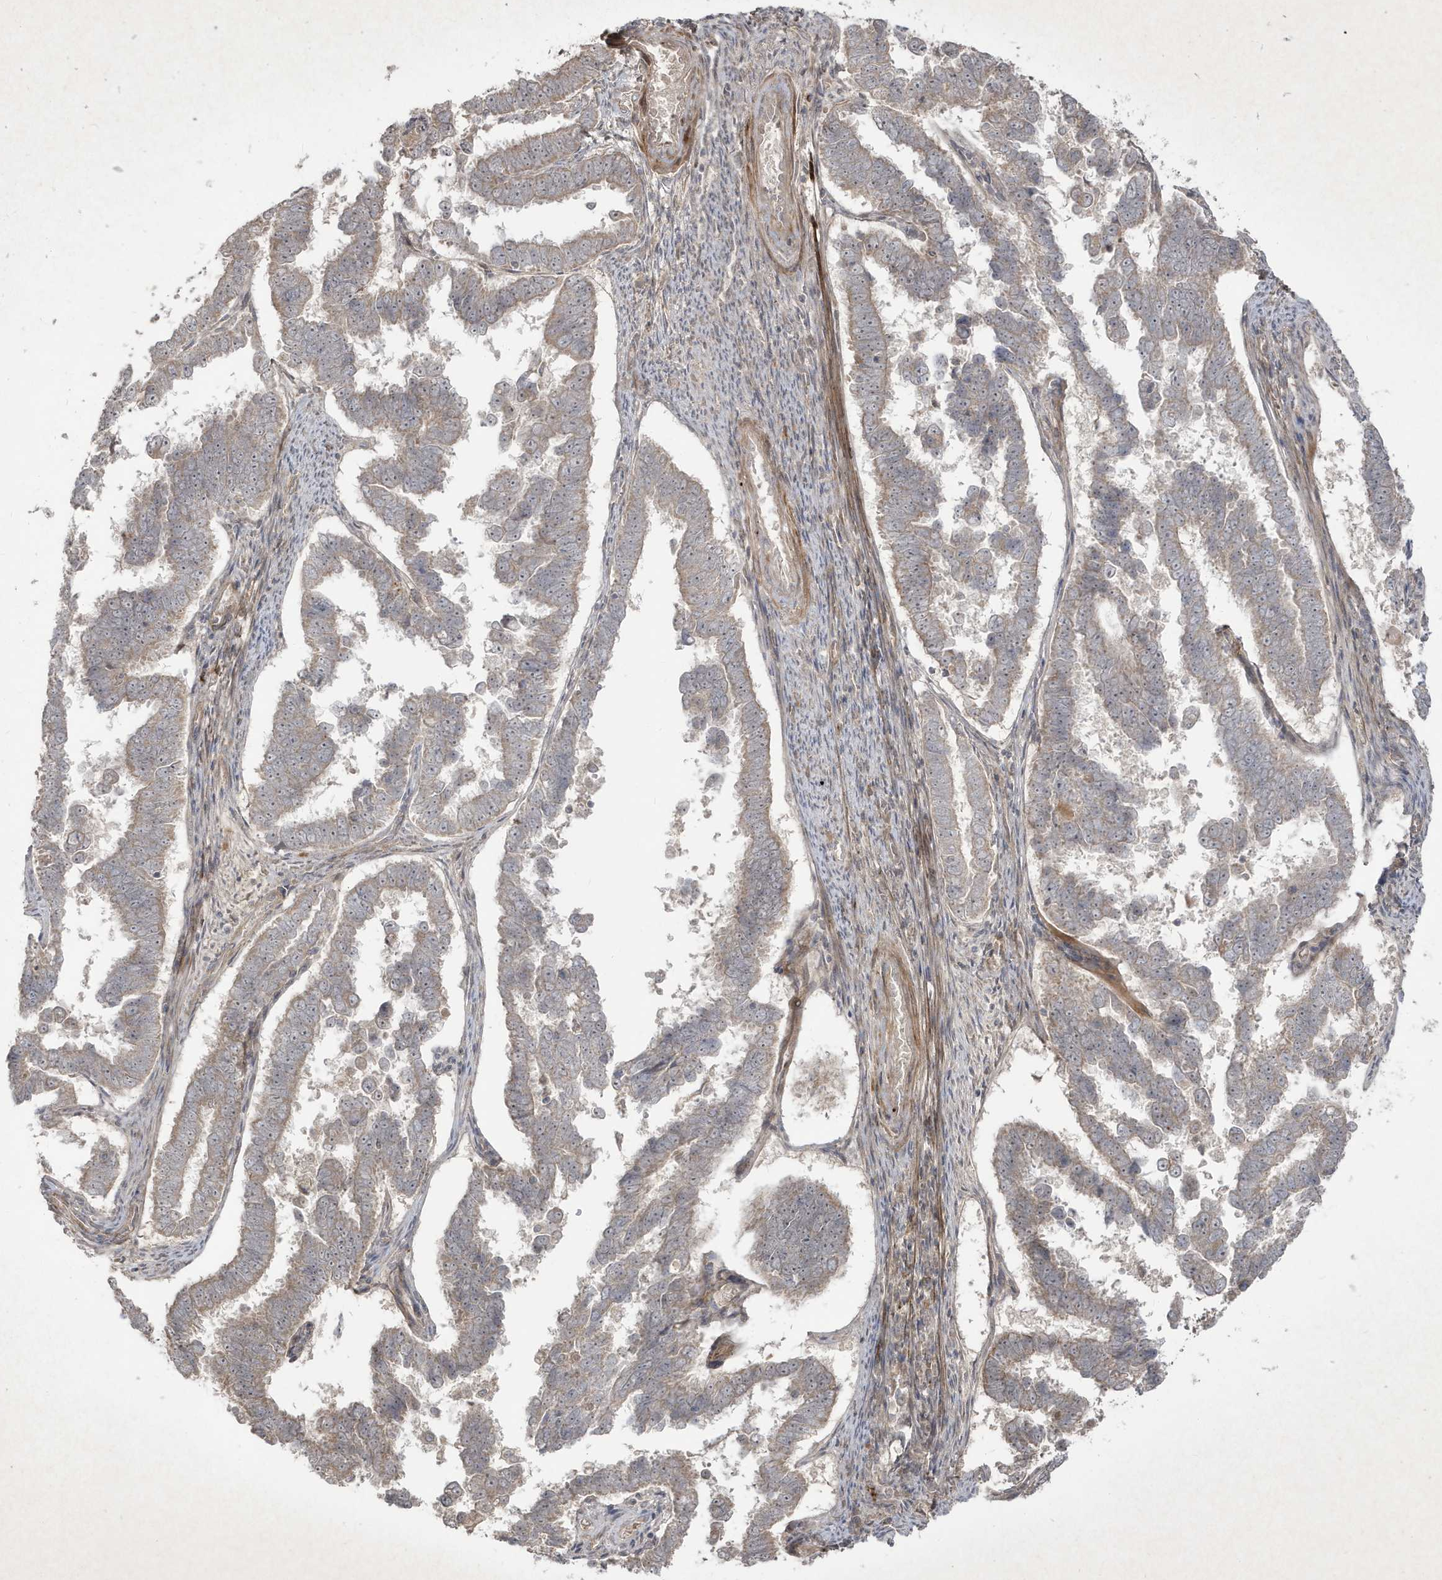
{"staining": {"intensity": "negative", "quantity": "none", "location": "none"}, "tissue": "endometrial cancer", "cell_type": "Tumor cells", "image_type": "cancer", "snomed": [{"axis": "morphology", "description": "Adenocarcinoma, NOS"}, {"axis": "topography", "description": "Endometrium"}], "caption": "Tumor cells are negative for protein expression in human endometrial adenocarcinoma.", "gene": "FAM83C", "patient": {"sex": "female", "age": 75}}